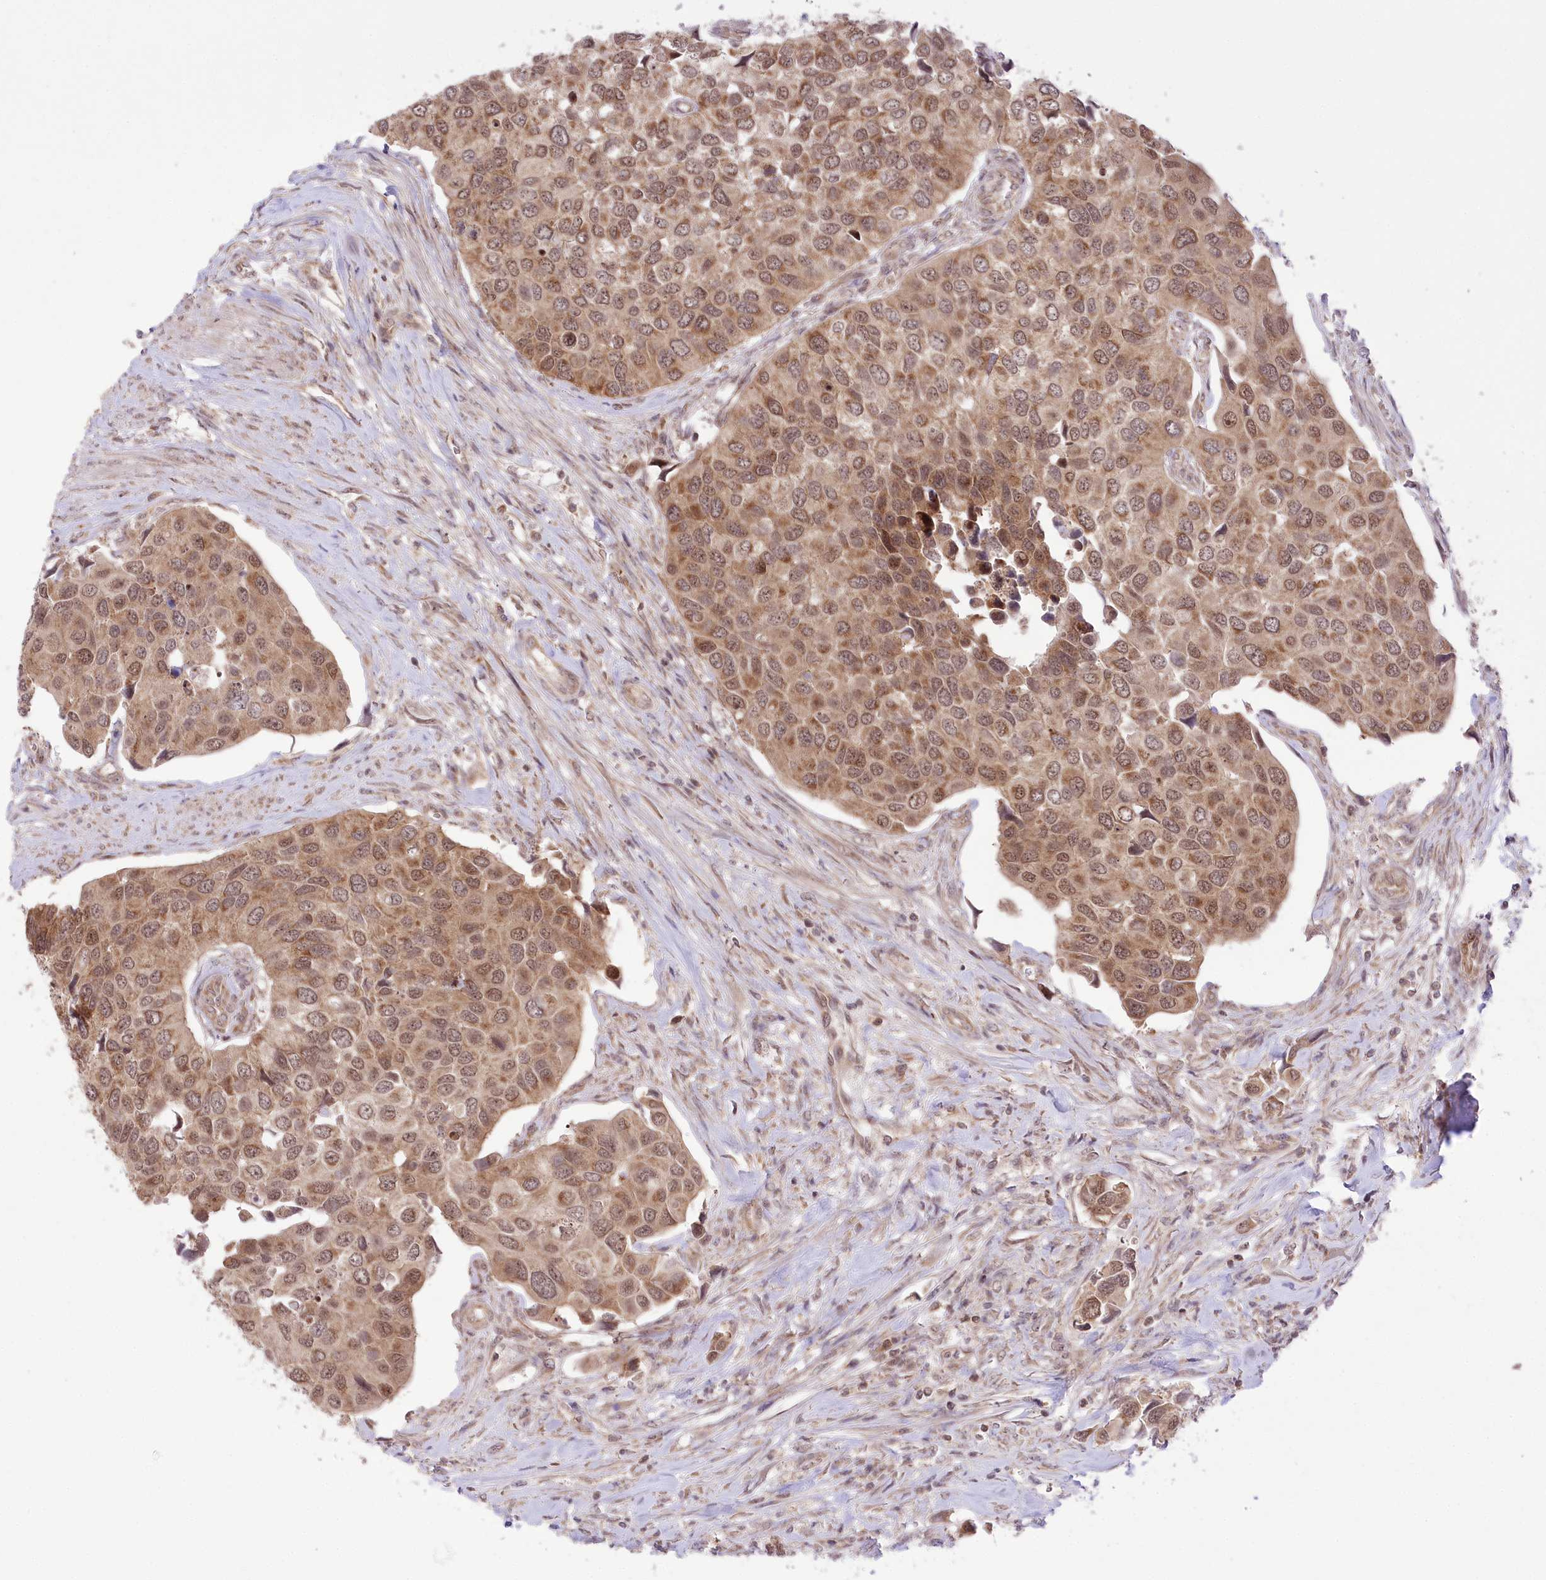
{"staining": {"intensity": "moderate", "quantity": ">75%", "location": "cytoplasmic/membranous,nuclear"}, "tissue": "urothelial cancer", "cell_type": "Tumor cells", "image_type": "cancer", "snomed": [{"axis": "morphology", "description": "Urothelial carcinoma, High grade"}, {"axis": "topography", "description": "Urinary bladder"}], "caption": "Urothelial carcinoma (high-grade) stained for a protein demonstrates moderate cytoplasmic/membranous and nuclear positivity in tumor cells.", "gene": "ZMAT2", "patient": {"sex": "male", "age": 74}}